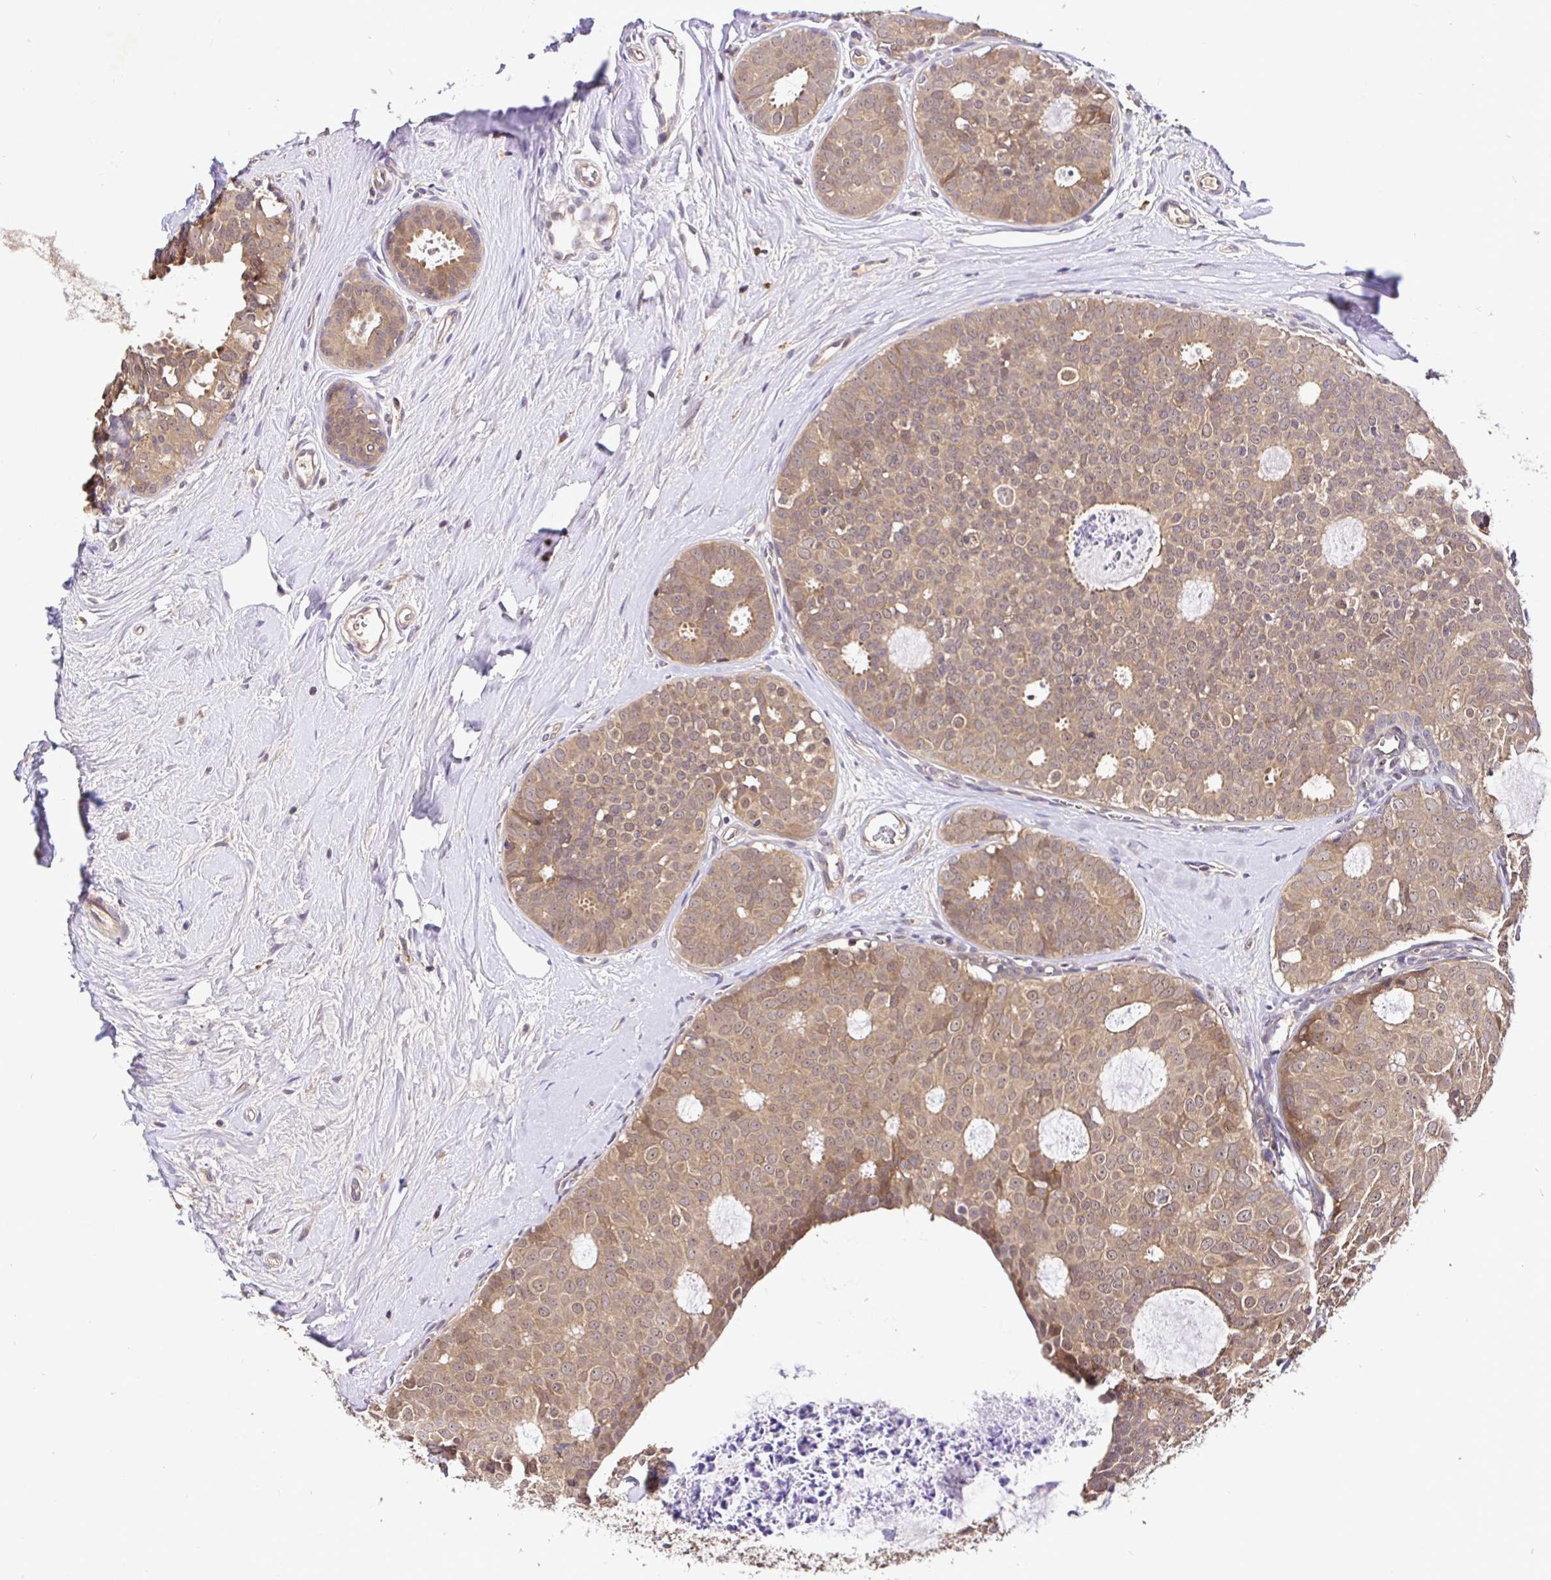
{"staining": {"intensity": "moderate", "quantity": ">75%", "location": "cytoplasmic/membranous,nuclear"}, "tissue": "breast cancer", "cell_type": "Tumor cells", "image_type": "cancer", "snomed": [{"axis": "morphology", "description": "Duct carcinoma"}, {"axis": "topography", "description": "Breast"}], "caption": "Immunohistochemistry (IHC) (DAB) staining of human breast cancer (invasive ductal carcinoma) shows moderate cytoplasmic/membranous and nuclear protein positivity in about >75% of tumor cells. The staining was performed using DAB, with brown indicating positive protein expression. Nuclei are stained blue with hematoxylin.", "gene": "UBE2M", "patient": {"sex": "female", "age": 45}}